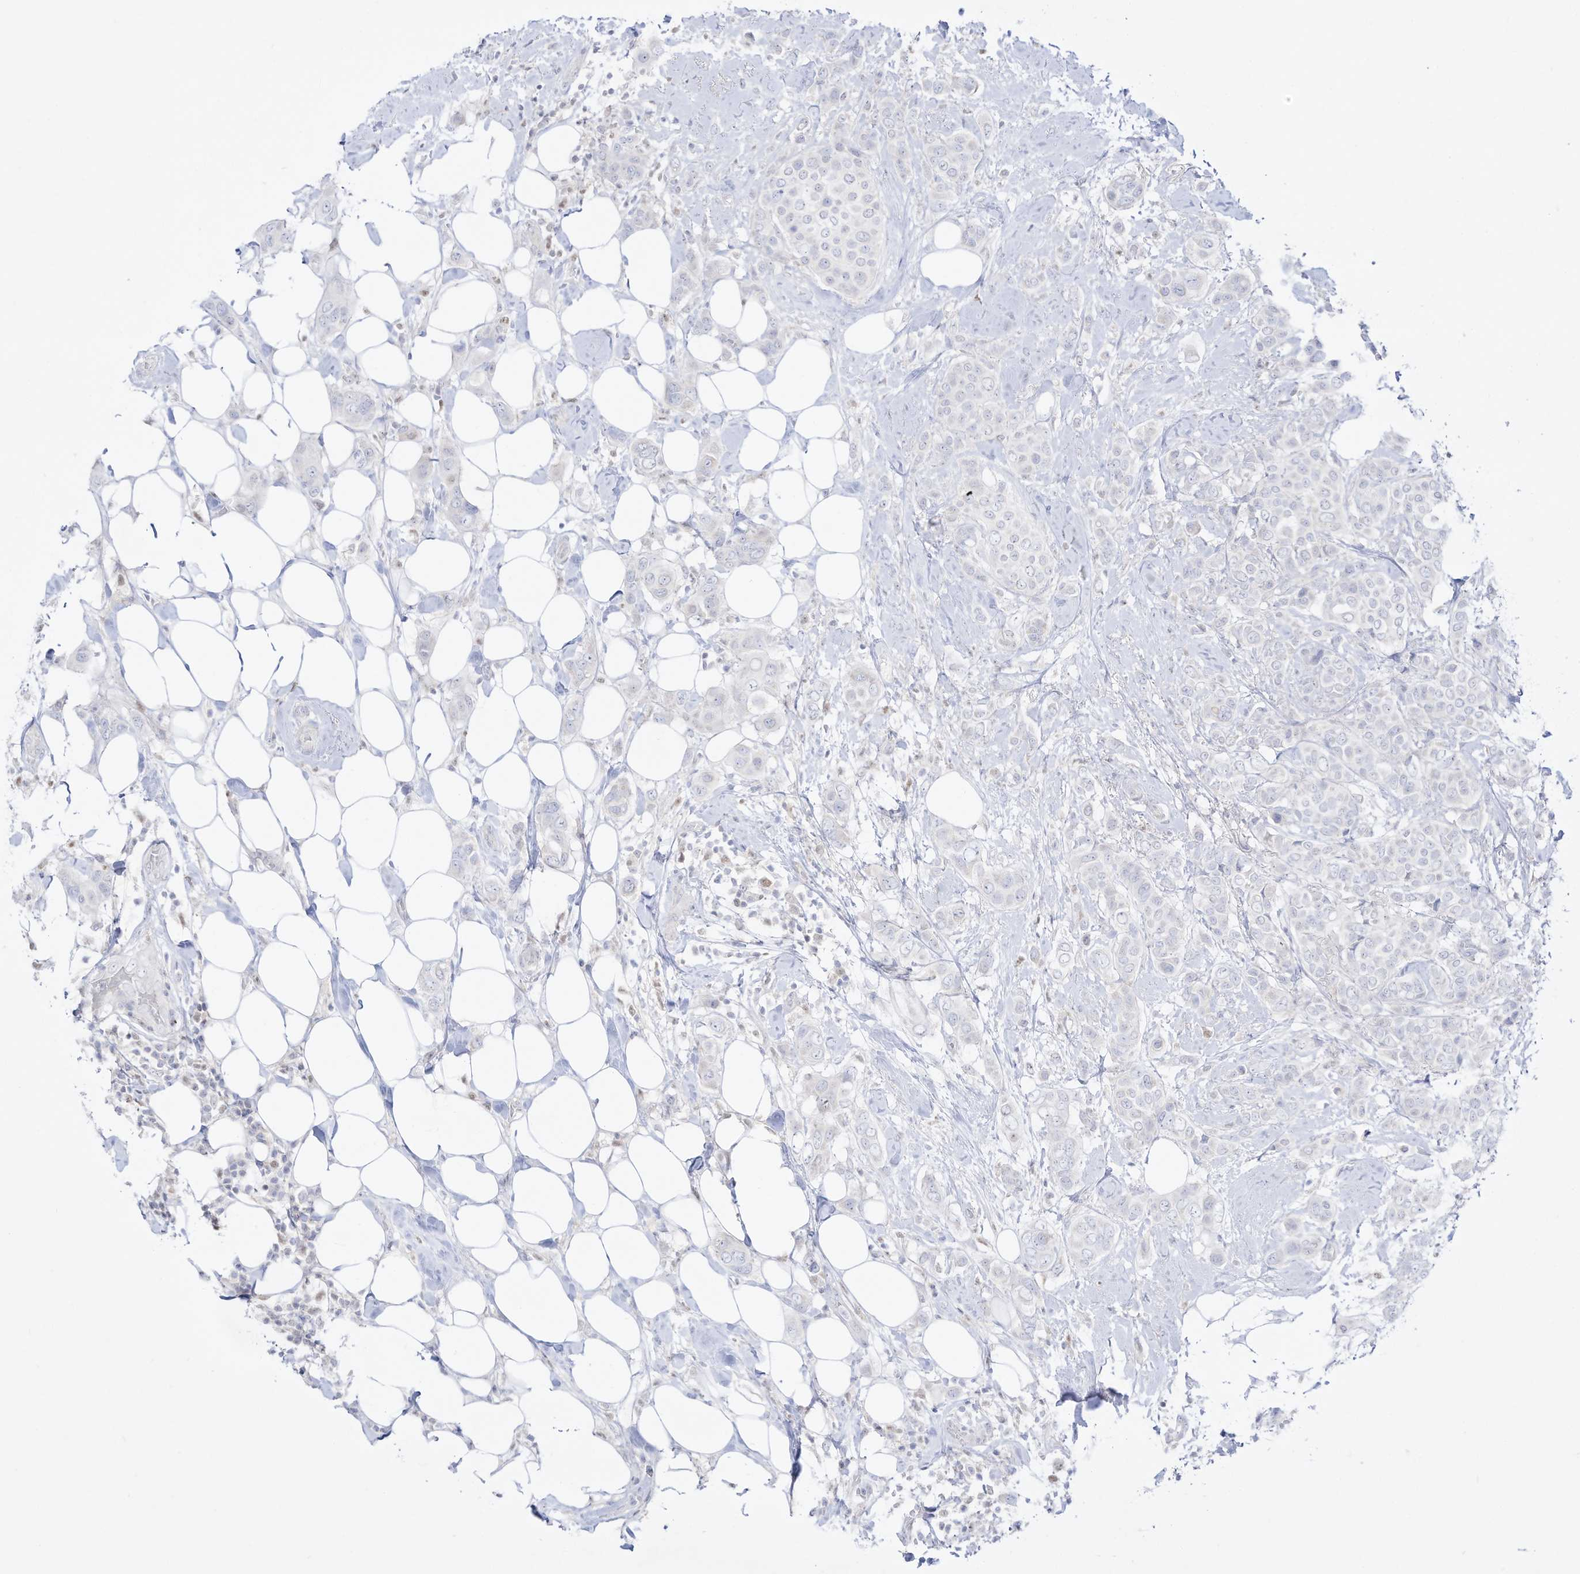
{"staining": {"intensity": "negative", "quantity": "none", "location": "none"}, "tissue": "breast cancer", "cell_type": "Tumor cells", "image_type": "cancer", "snomed": [{"axis": "morphology", "description": "Lobular carcinoma"}, {"axis": "topography", "description": "Breast"}], "caption": "Tumor cells are negative for protein expression in human breast lobular carcinoma. (DAB (3,3'-diaminobenzidine) immunohistochemistry with hematoxylin counter stain).", "gene": "DMKN", "patient": {"sex": "female", "age": 51}}